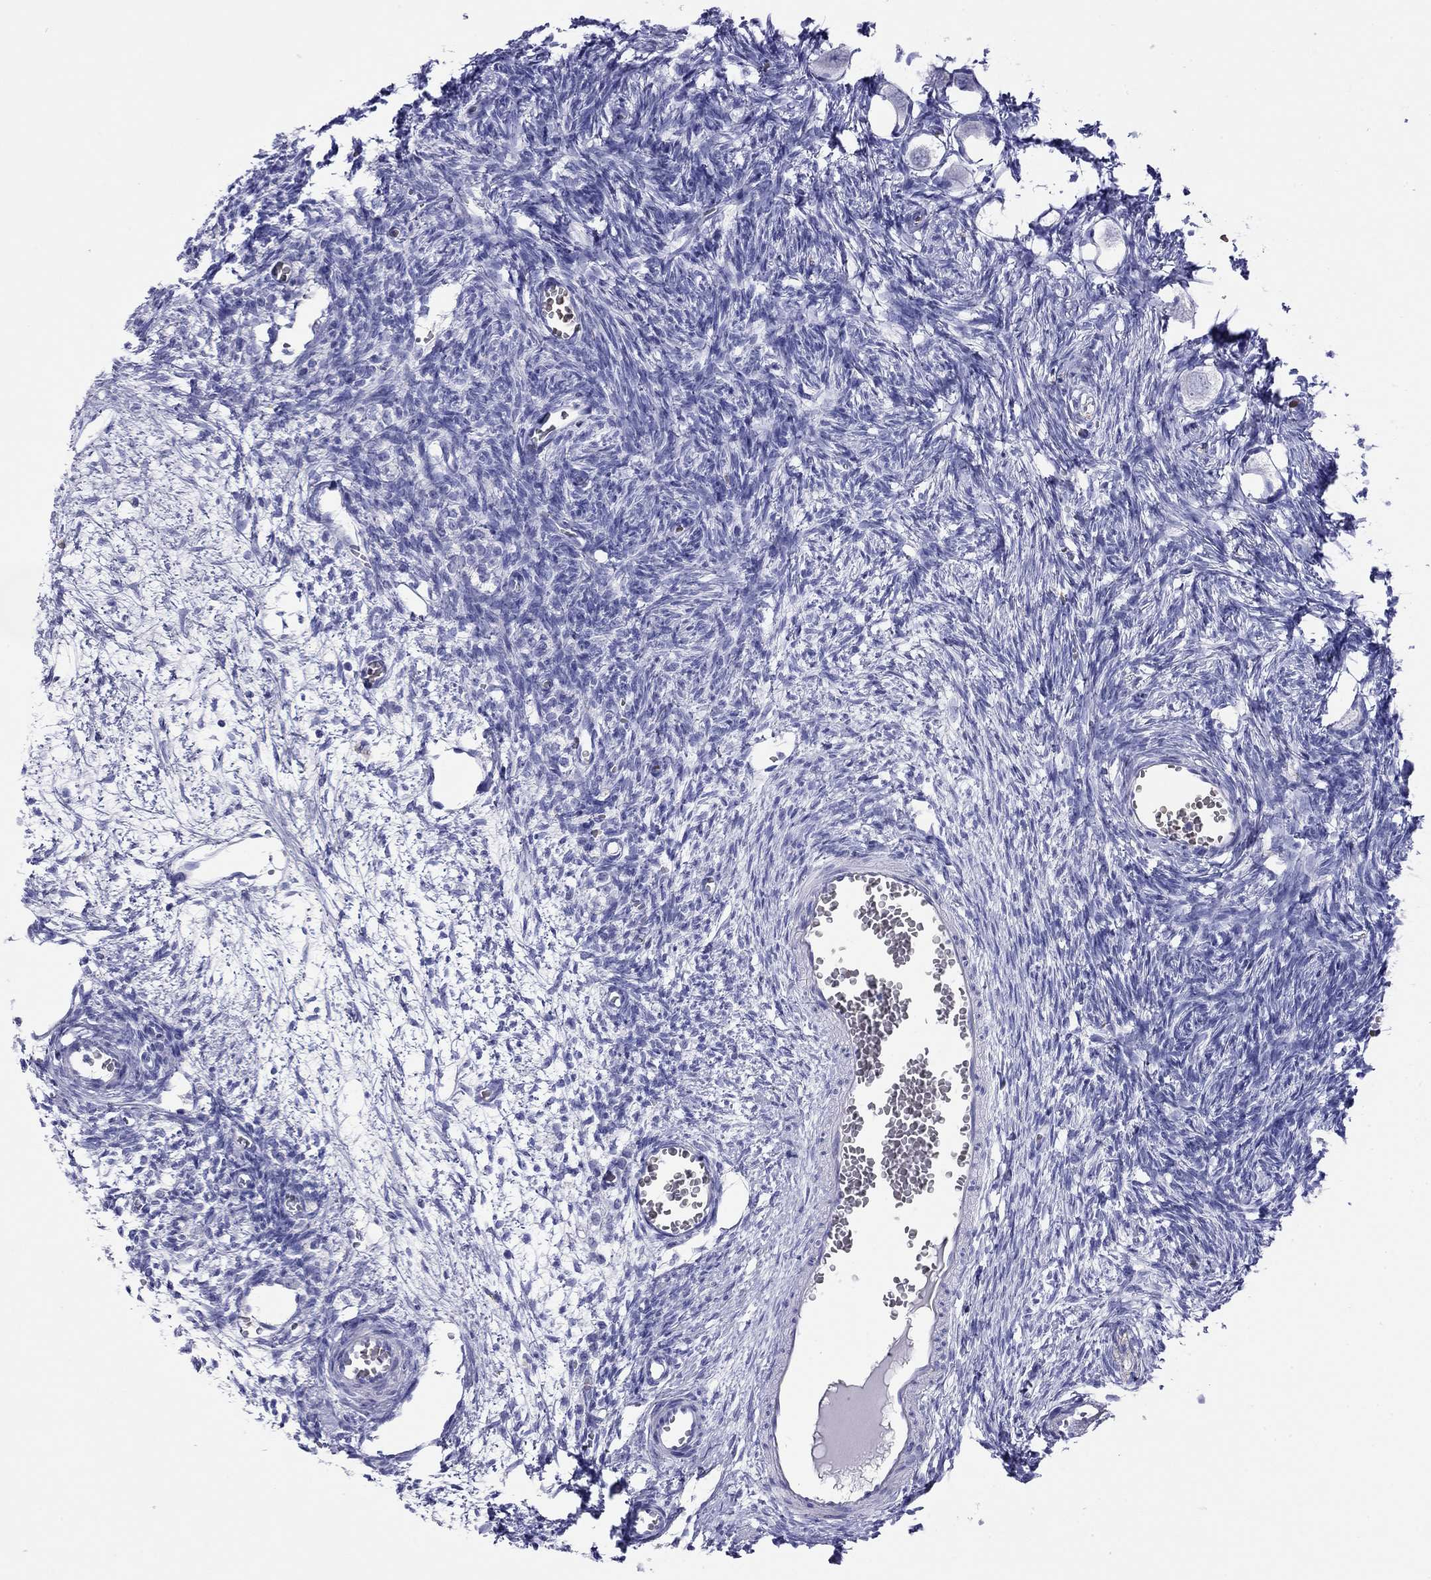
{"staining": {"intensity": "negative", "quantity": "none", "location": "none"}, "tissue": "ovary", "cell_type": "Follicle cells", "image_type": "normal", "snomed": [{"axis": "morphology", "description": "Normal tissue, NOS"}, {"axis": "topography", "description": "Ovary"}], "caption": "Follicle cells are negative for brown protein staining in unremarkable ovary.", "gene": "PTPRN", "patient": {"sex": "female", "age": 27}}